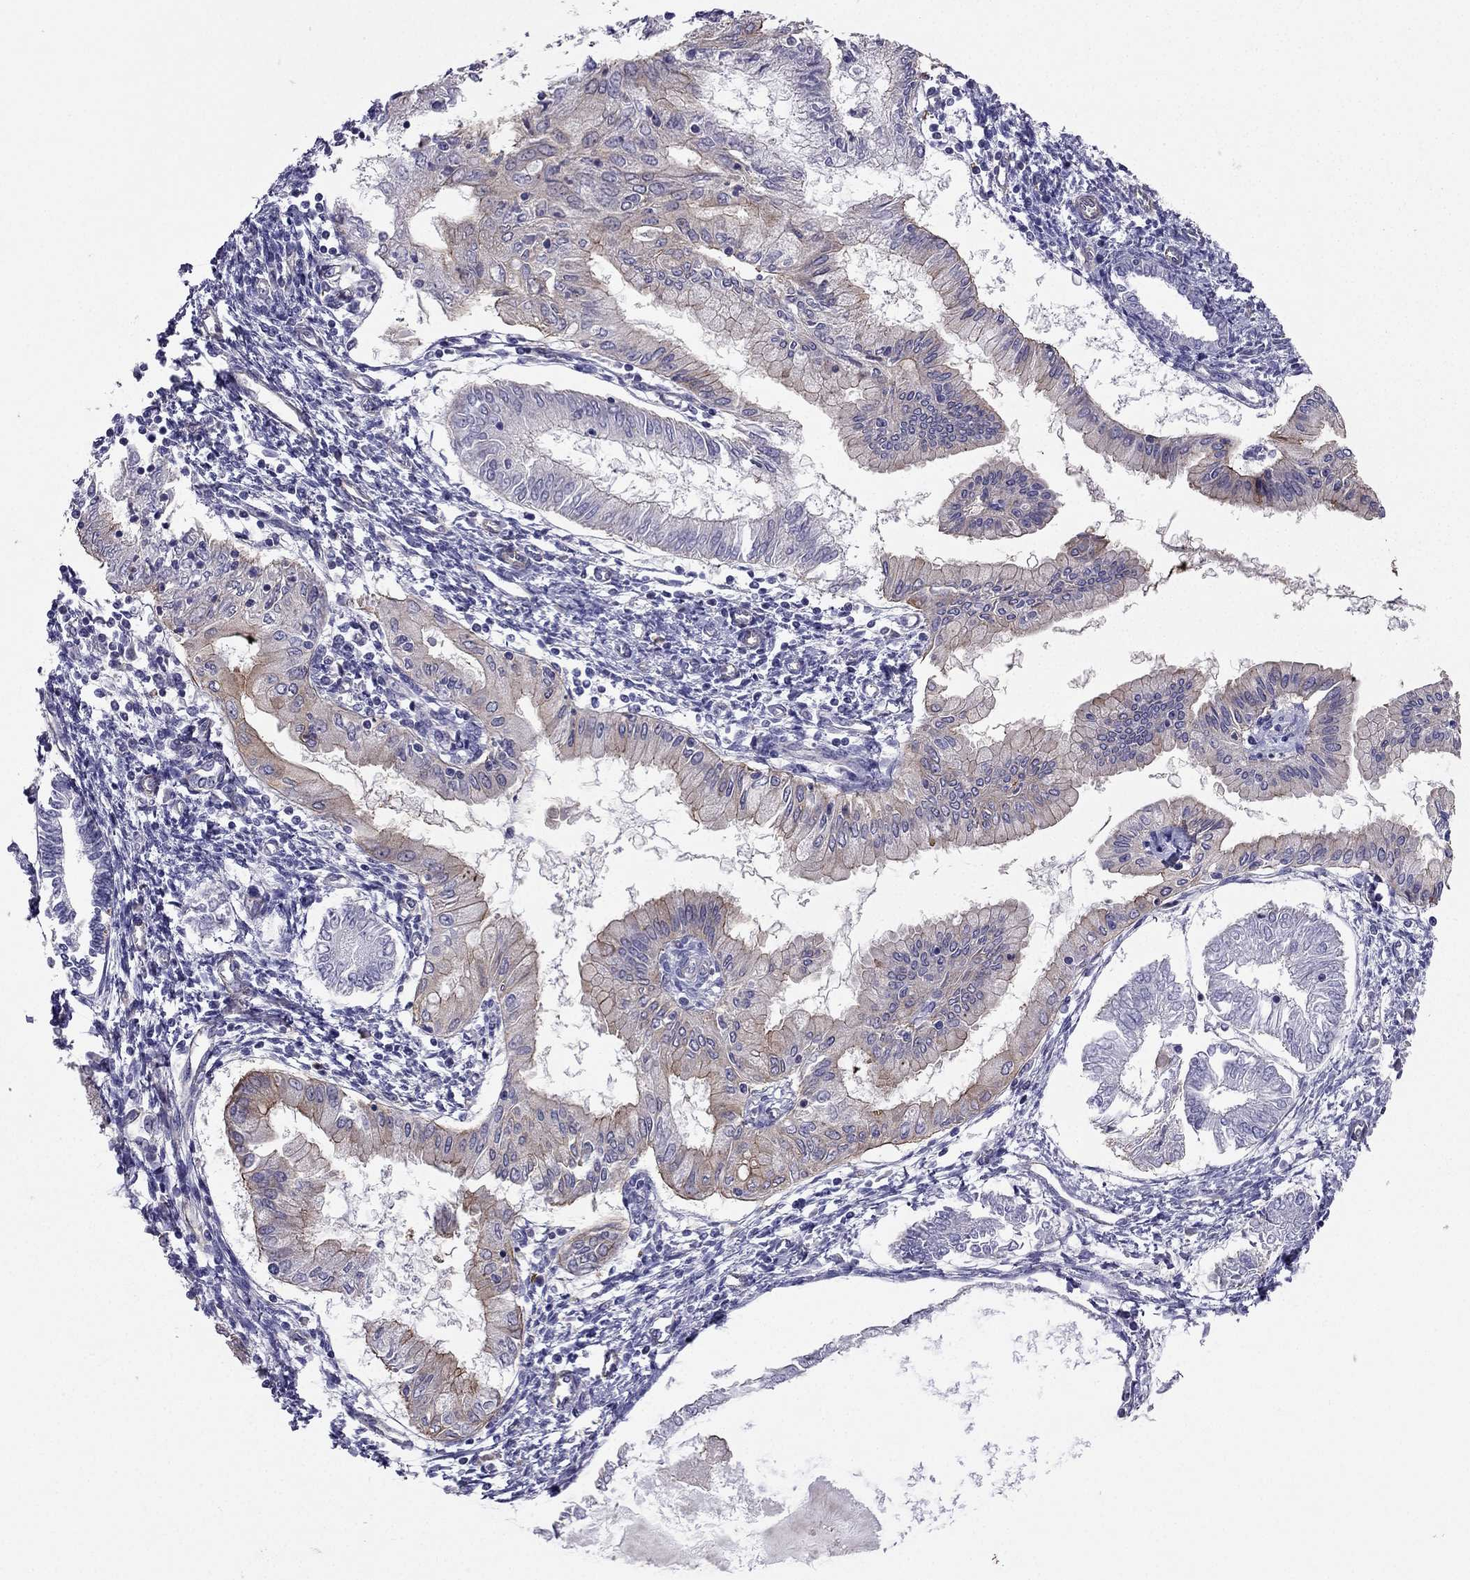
{"staining": {"intensity": "moderate", "quantity": "<25%", "location": "cytoplasmic/membranous"}, "tissue": "endometrial cancer", "cell_type": "Tumor cells", "image_type": "cancer", "snomed": [{"axis": "morphology", "description": "Adenocarcinoma, NOS"}, {"axis": "topography", "description": "Endometrium"}], "caption": "Moderate cytoplasmic/membranous expression is seen in about <25% of tumor cells in endometrial cancer.", "gene": "ENOX1", "patient": {"sex": "female", "age": 68}}